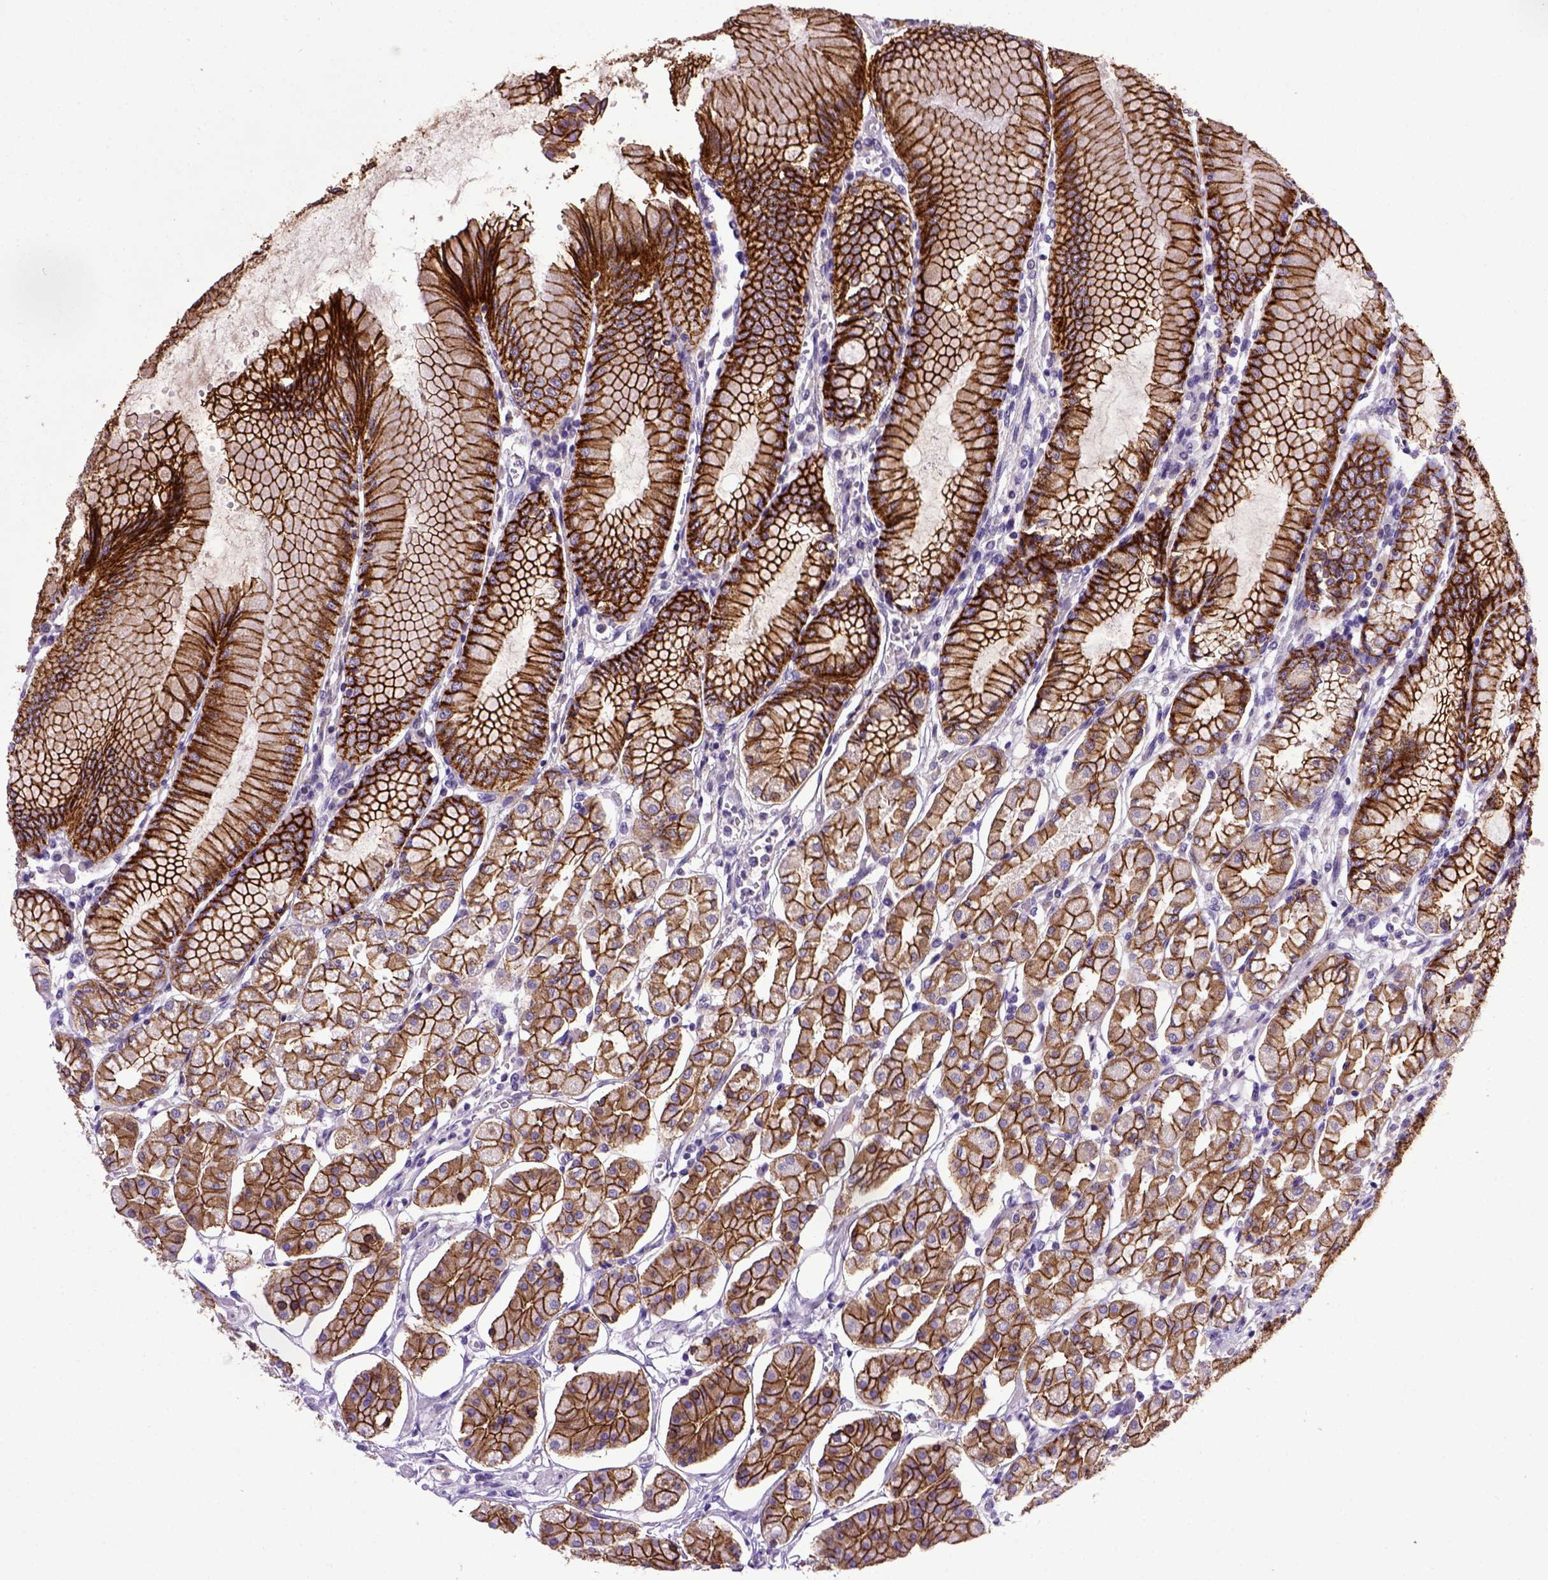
{"staining": {"intensity": "strong", "quantity": ">75%", "location": "cytoplasmic/membranous"}, "tissue": "stomach", "cell_type": "Glandular cells", "image_type": "normal", "snomed": [{"axis": "morphology", "description": "Normal tissue, NOS"}, {"axis": "topography", "description": "Skeletal muscle"}, {"axis": "topography", "description": "Stomach"}], "caption": "A high-resolution image shows IHC staining of normal stomach, which reveals strong cytoplasmic/membranous staining in approximately >75% of glandular cells.", "gene": "CDH1", "patient": {"sex": "female", "age": 57}}